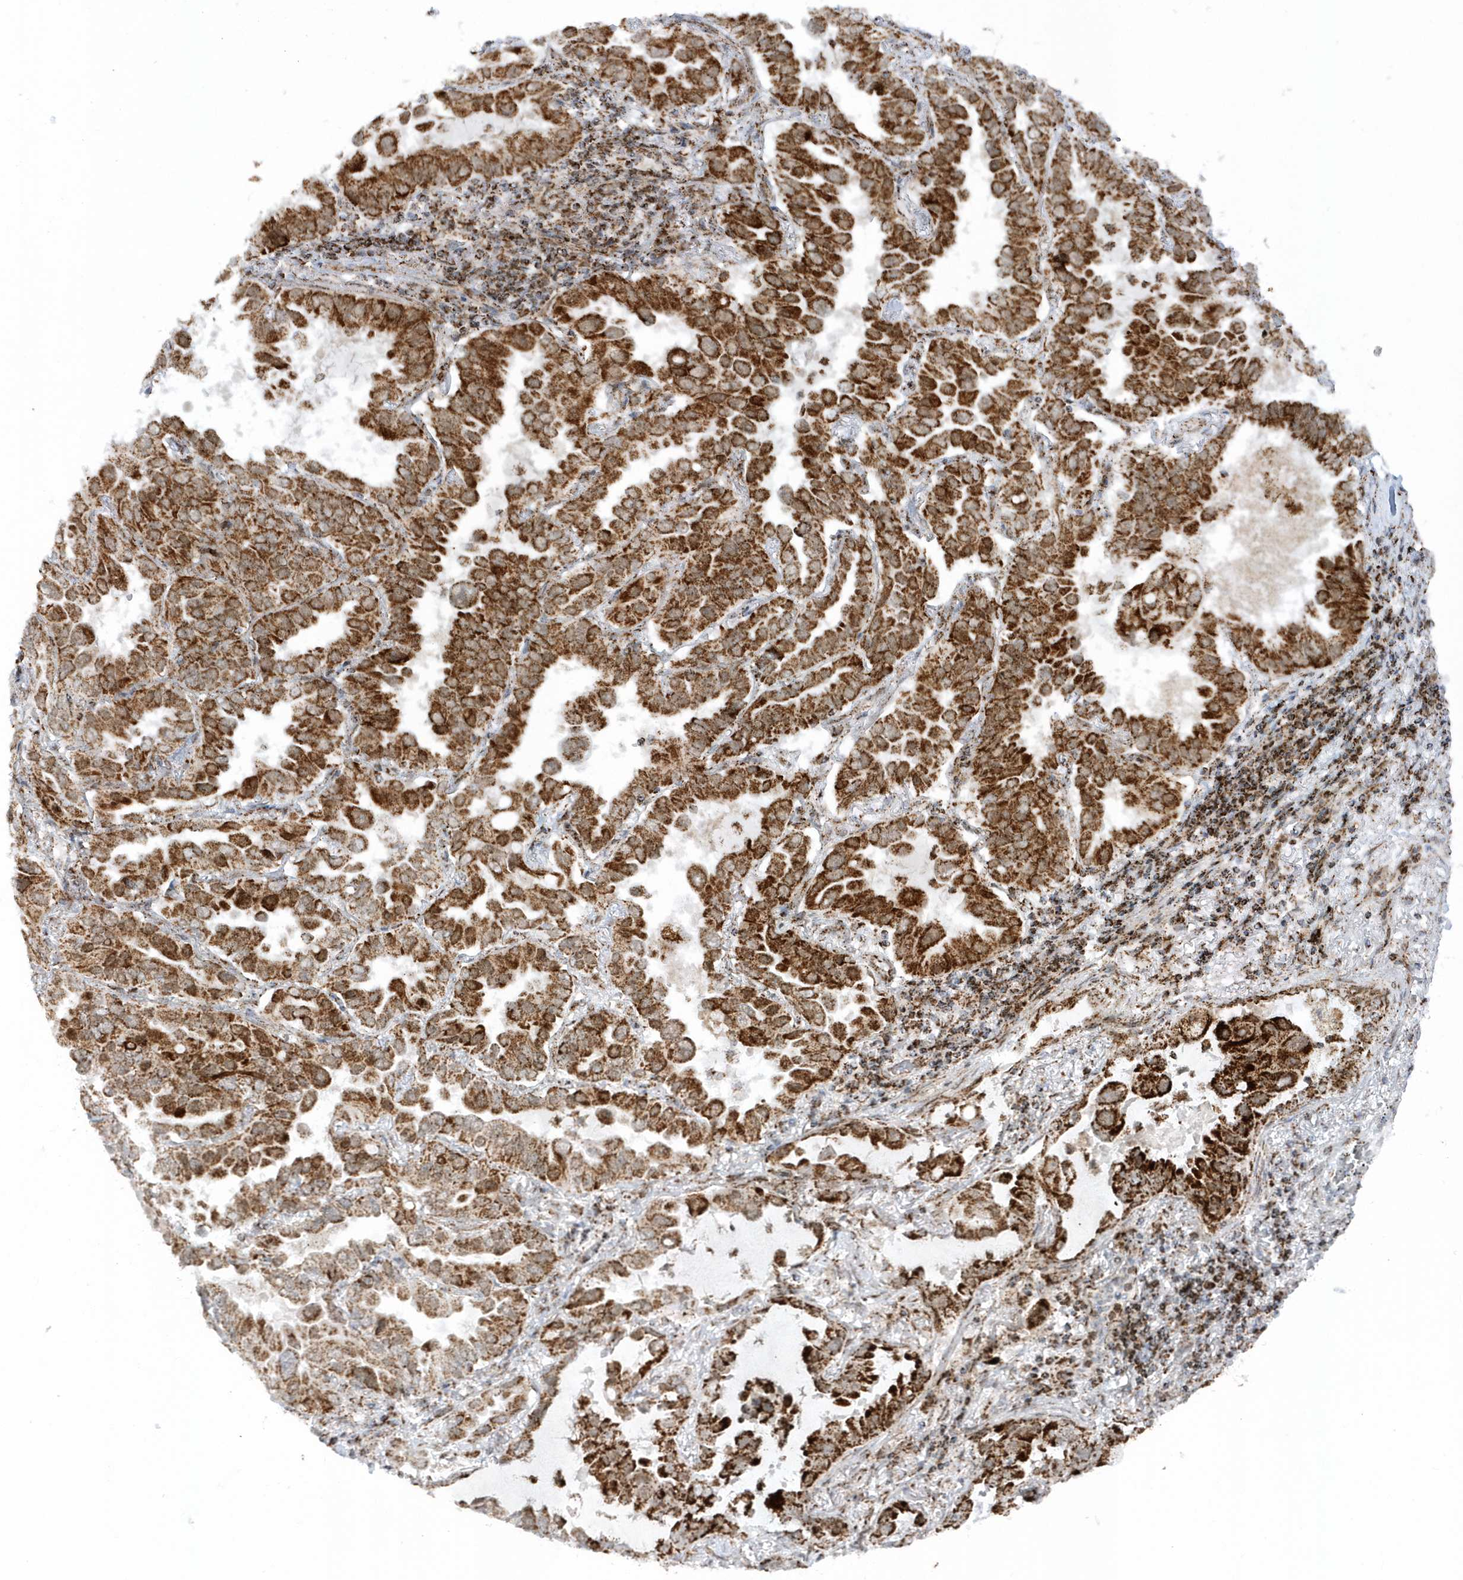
{"staining": {"intensity": "strong", "quantity": ">75%", "location": "cytoplasmic/membranous"}, "tissue": "lung cancer", "cell_type": "Tumor cells", "image_type": "cancer", "snomed": [{"axis": "morphology", "description": "Adenocarcinoma, NOS"}, {"axis": "topography", "description": "Lung"}], "caption": "Lung cancer stained with a brown dye demonstrates strong cytoplasmic/membranous positive expression in approximately >75% of tumor cells.", "gene": "CRY2", "patient": {"sex": "male", "age": 64}}